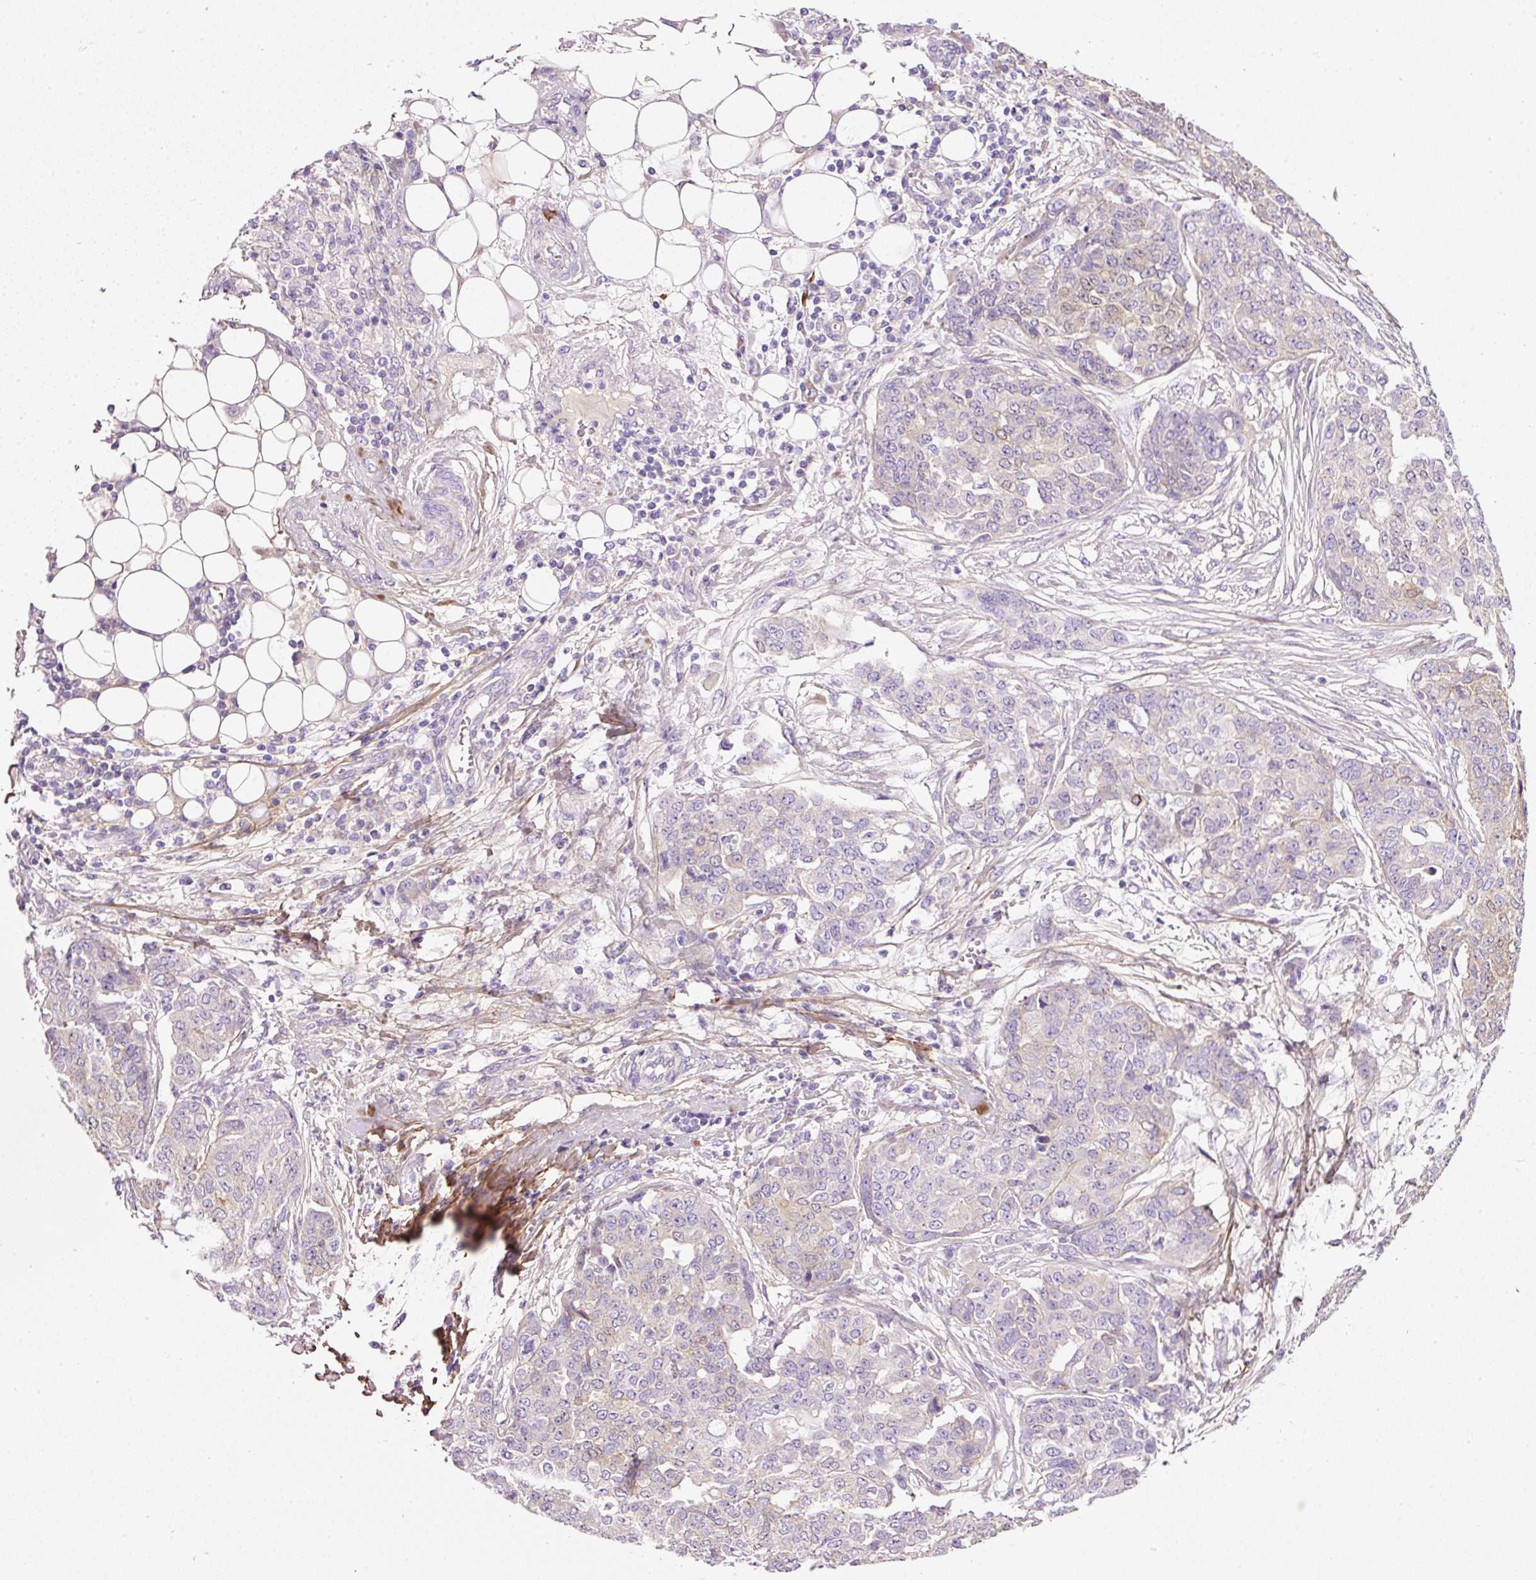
{"staining": {"intensity": "weak", "quantity": "<25%", "location": "cytoplasmic/membranous"}, "tissue": "ovarian cancer", "cell_type": "Tumor cells", "image_type": "cancer", "snomed": [{"axis": "morphology", "description": "Cystadenocarcinoma, serous, NOS"}, {"axis": "topography", "description": "Soft tissue"}, {"axis": "topography", "description": "Ovary"}], "caption": "An immunohistochemistry micrograph of ovarian cancer is shown. There is no staining in tumor cells of ovarian cancer.", "gene": "SOS2", "patient": {"sex": "female", "age": 57}}